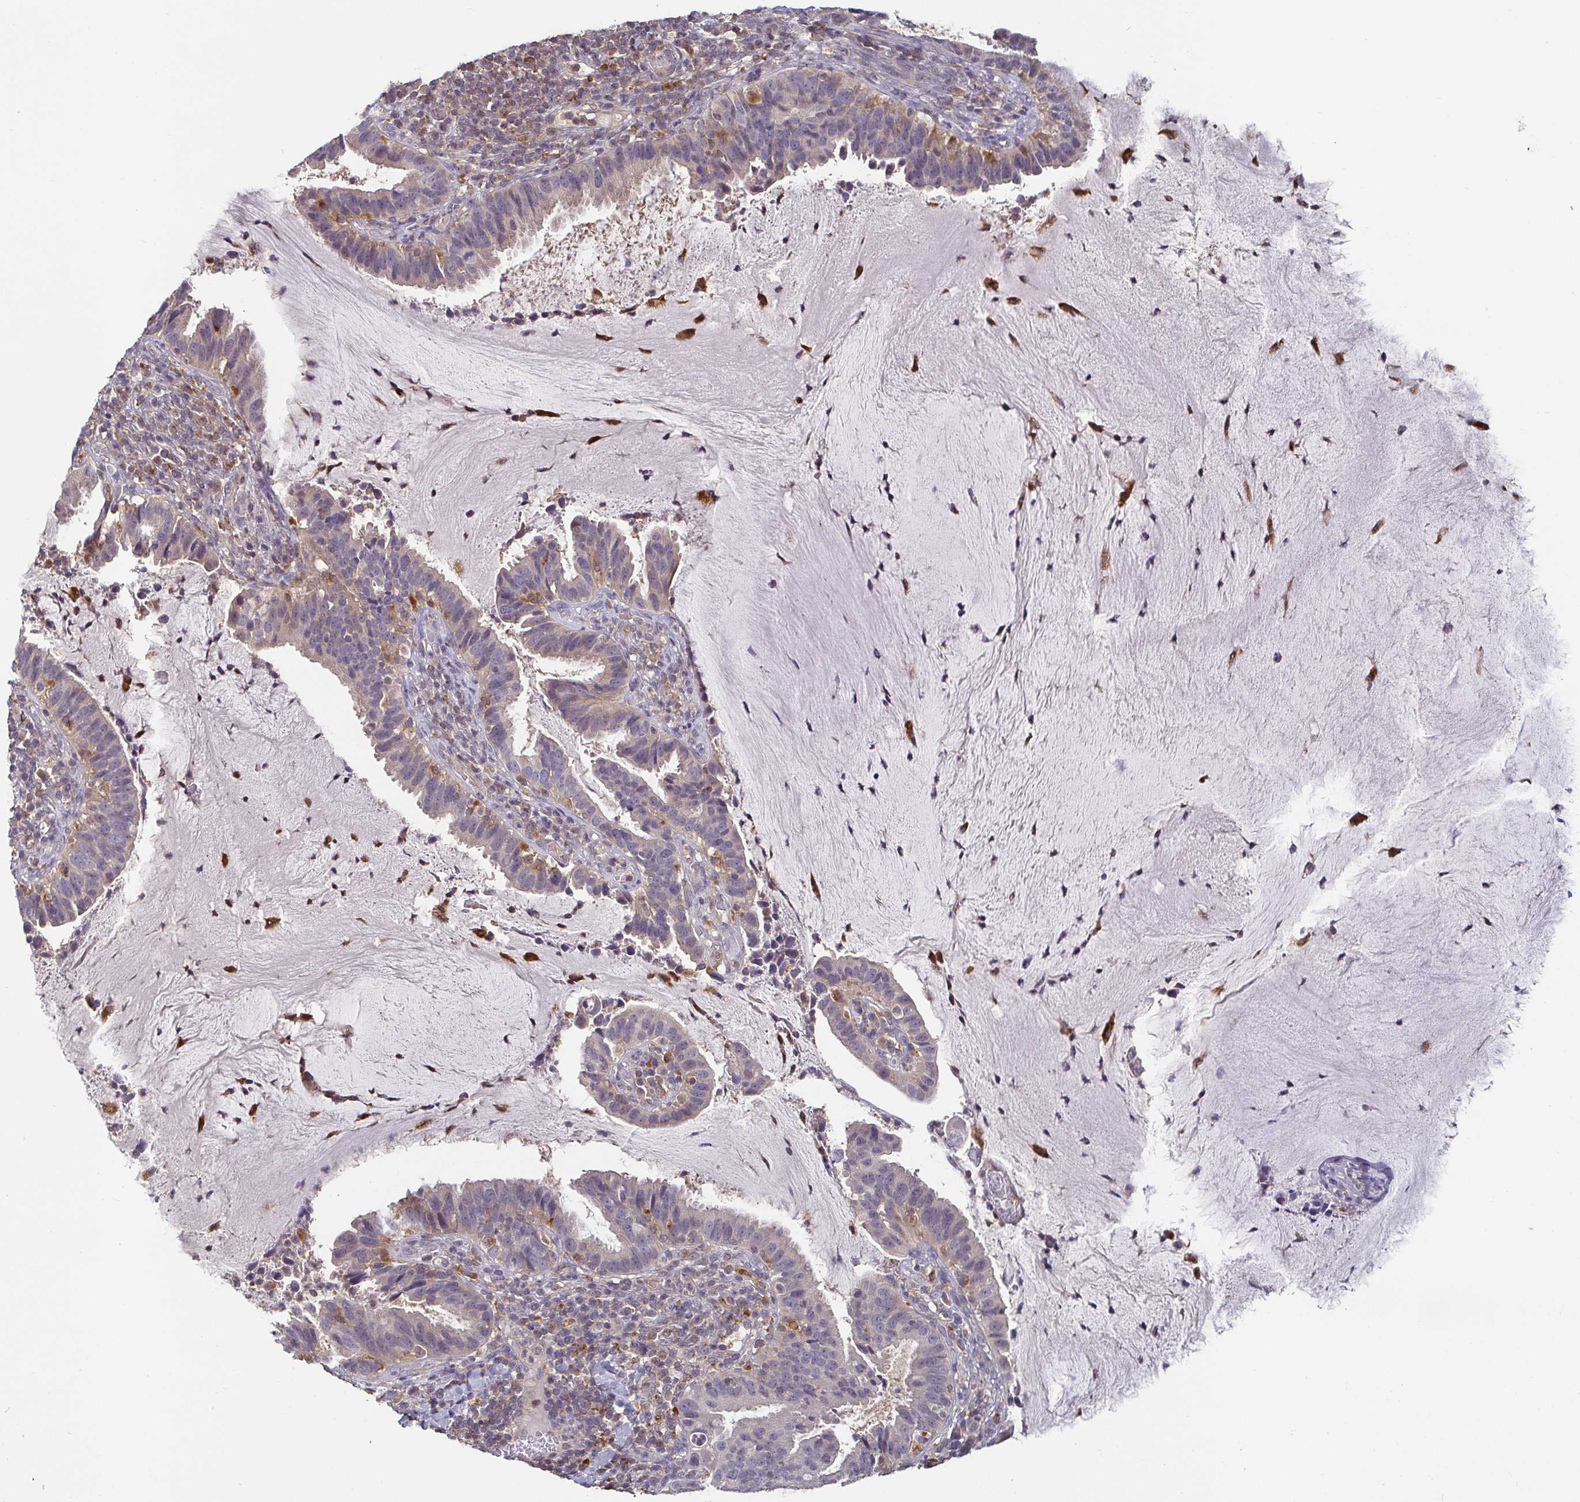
{"staining": {"intensity": "negative", "quantity": "none", "location": "none"}, "tissue": "cervical cancer", "cell_type": "Tumor cells", "image_type": "cancer", "snomed": [{"axis": "morphology", "description": "Adenocarcinoma, NOS"}, {"axis": "topography", "description": "Cervix"}], "caption": "An immunohistochemistry (IHC) image of cervical cancer (adenocarcinoma) is shown. There is no staining in tumor cells of cervical cancer (adenocarcinoma).", "gene": "CDH18", "patient": {"sex": "female", "age": 34}}